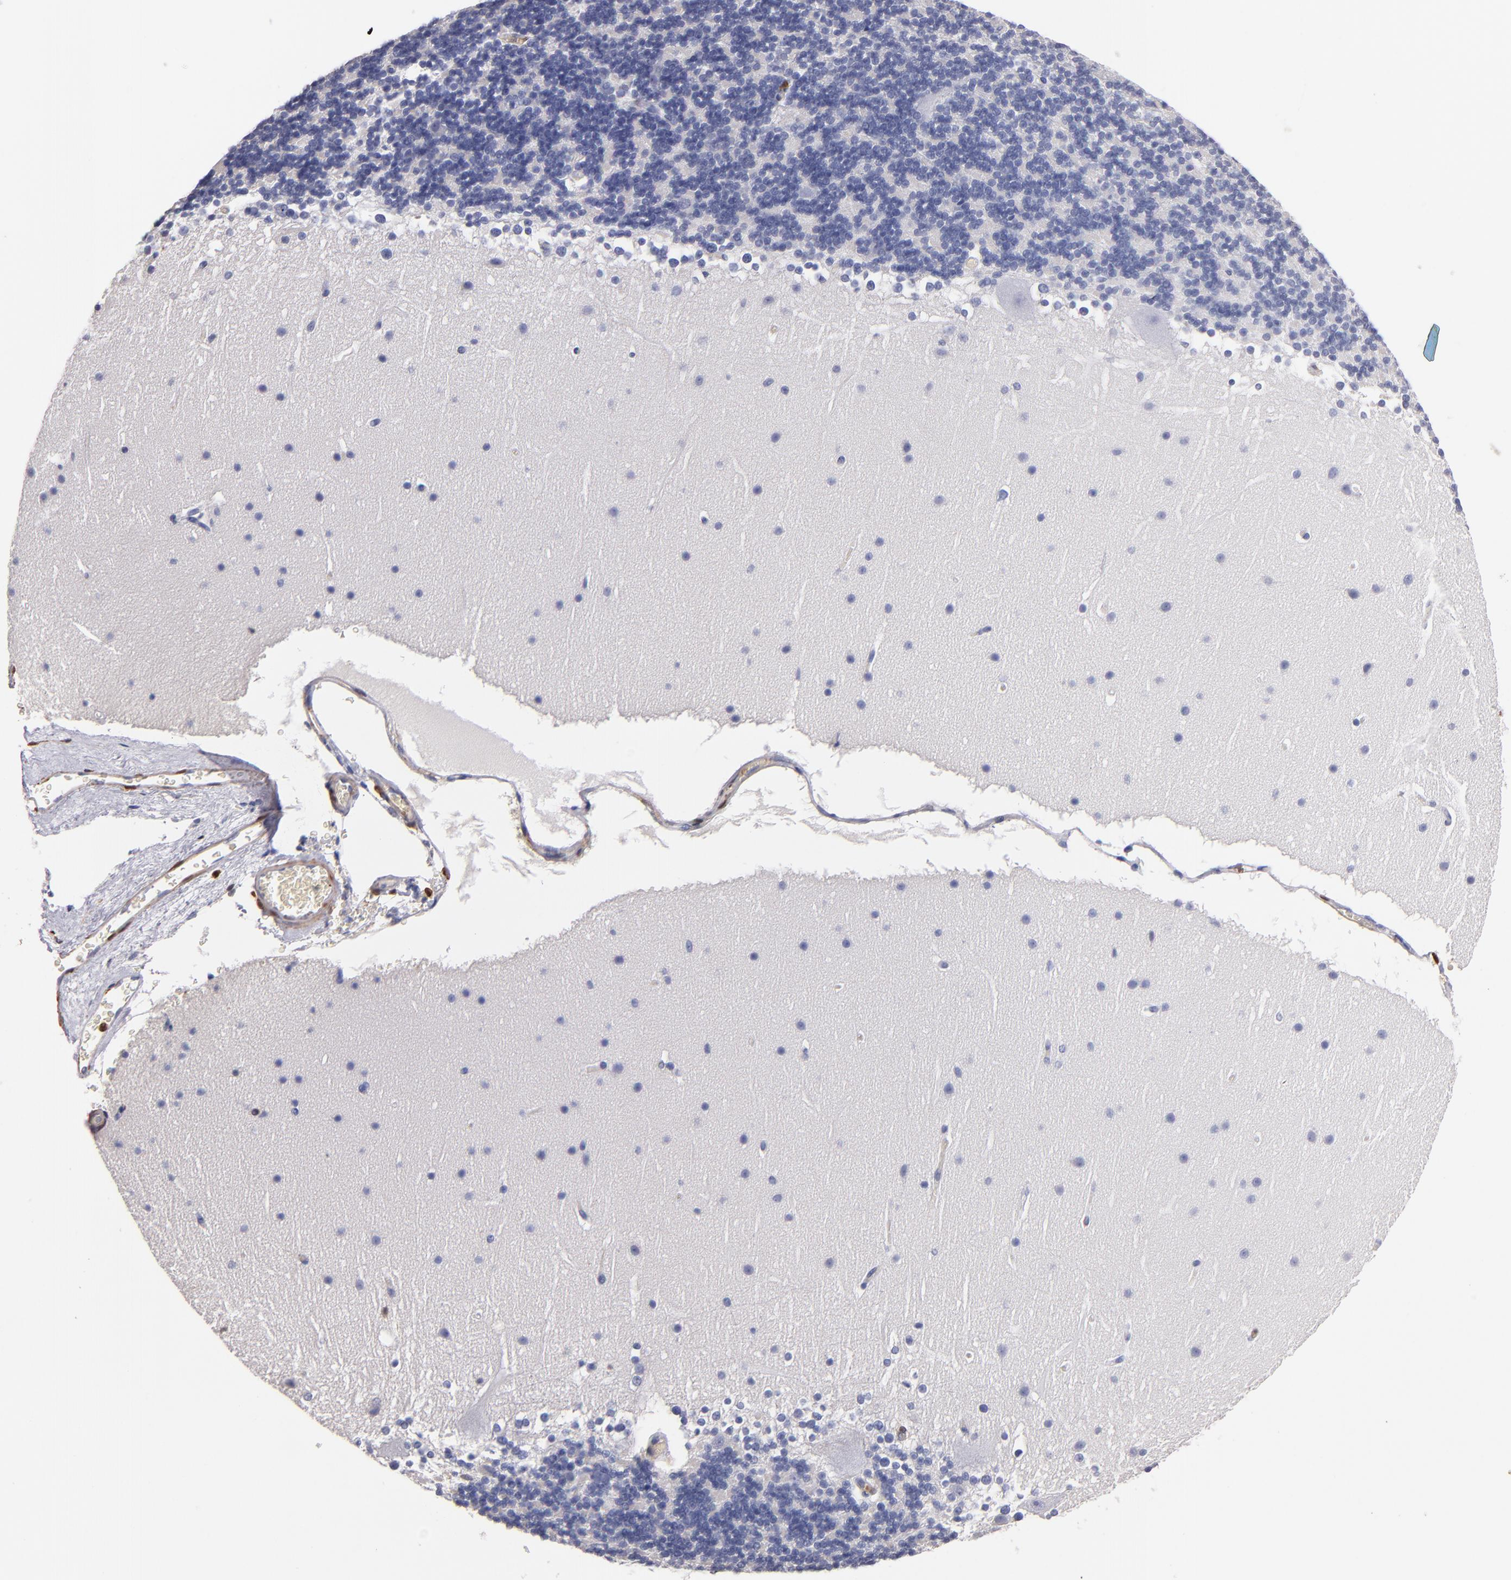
{"staining": {"intensity": "negative", "quantity": "none", "location": "none"}, "tissue": "cerebellum", "cell_type": "Cells in granular layer", "image_type": "normal", "snomed": [{"axis": "morphology", "description": "Normal tissue, NOS"}, {"axis": "topography", "description": "Cerebellum"}], "caption": "DAB immunohistochemical staining of unremarkable cerebellum reveals no significant staining in cells in granular layer.", "gene": "S100A4", "patient": {"sex": "female", "age": 19}}